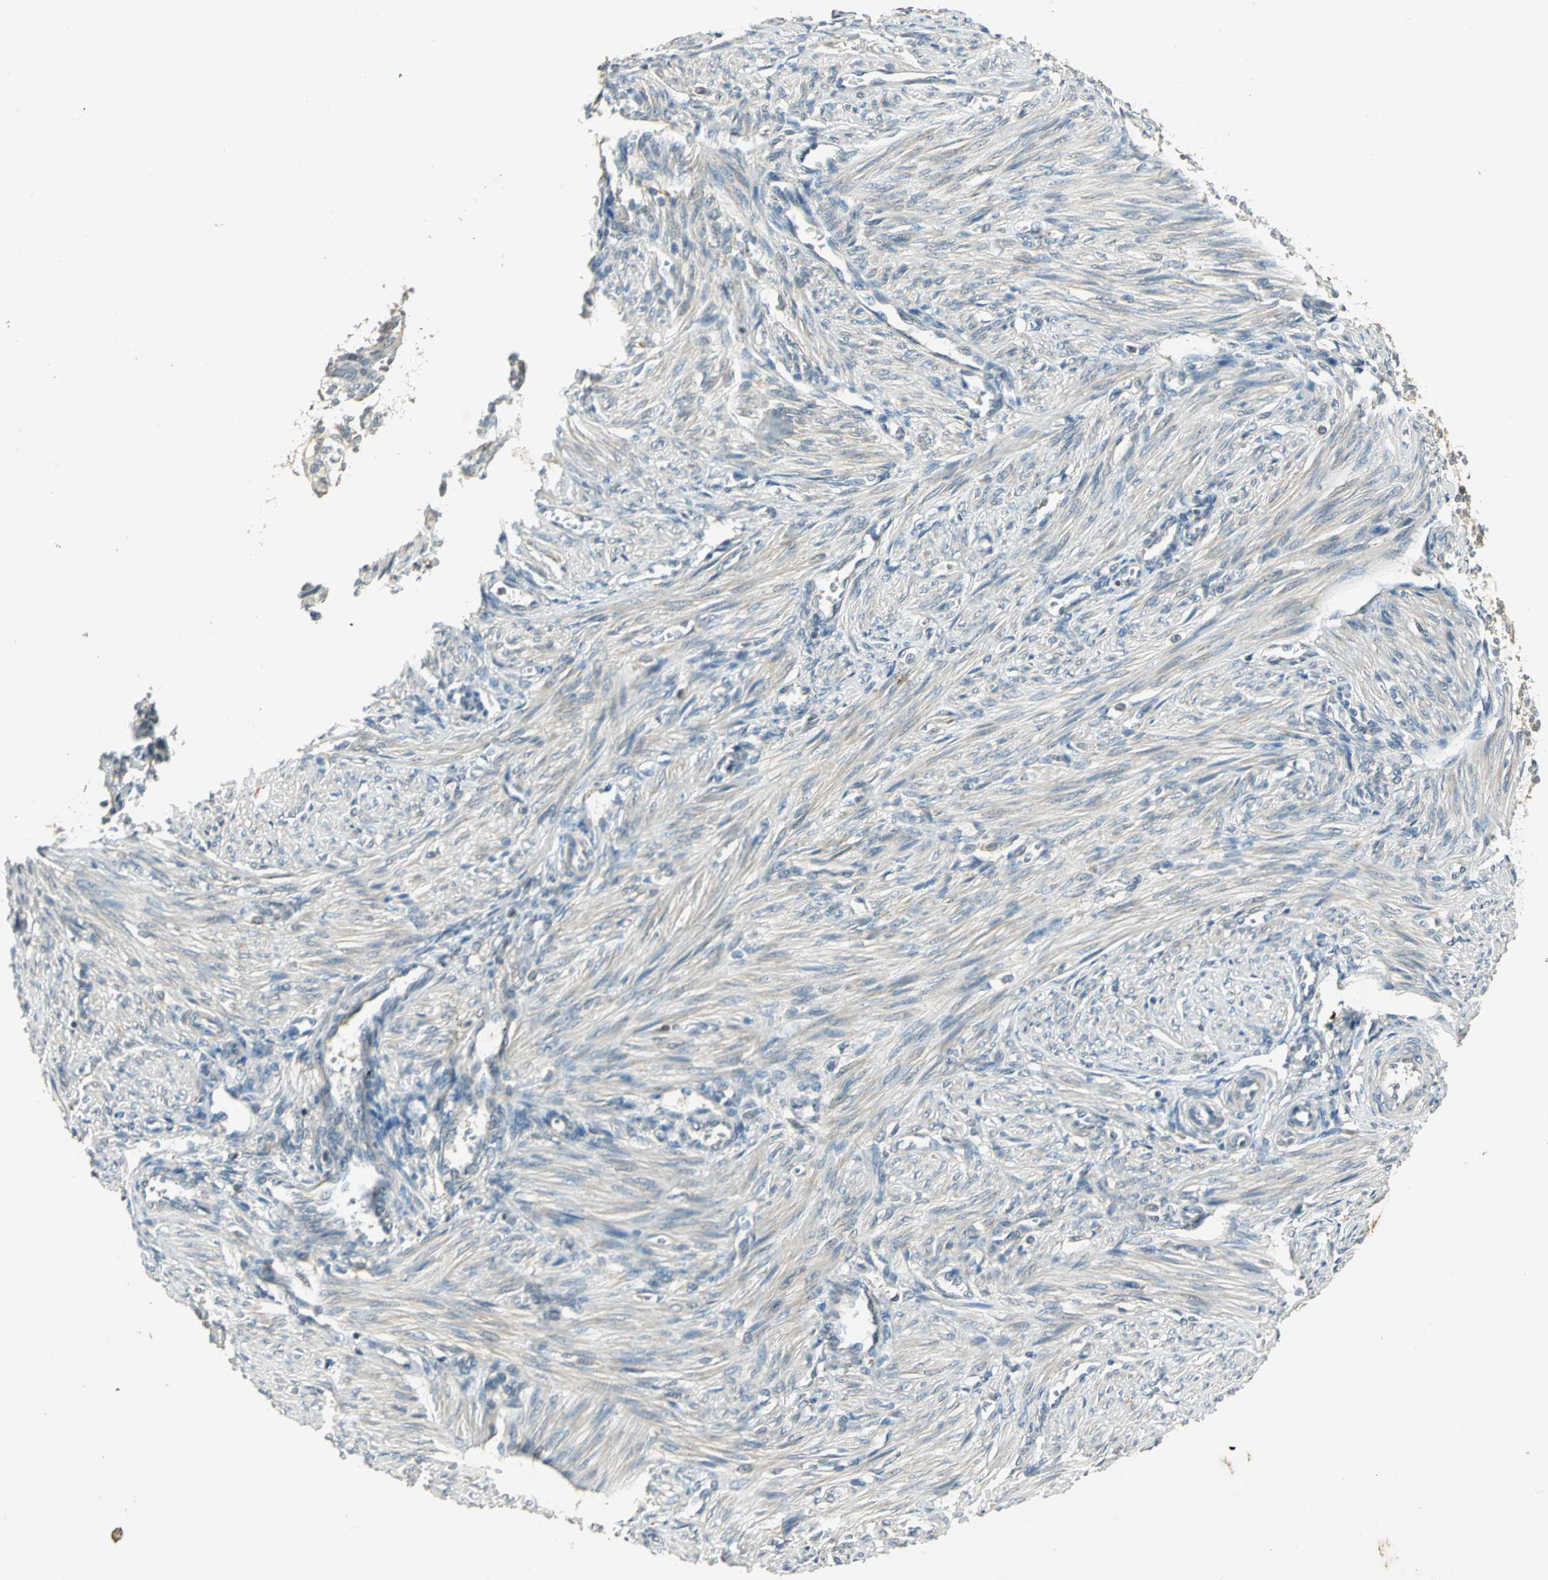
{"staining": {"intensity": "negative", "quantity": "none", "location": "none"}, "tissue": "endometrium", "cell_type": "Cells in endometrial stroma", "image_type": "normal", "snomed": [{"axis": "morphology", "description": "Normal tissue, NOS"}, {"axis": "topography", "description": "Endometrium"}], "caption": "A micrograph of endometrium stained for a protein demonstrates no brown staining in cells in endometrial stroma. (DAB (3,3'-diaminobenzidine) IHC visualized using brightfield microscopy, high magnification).", "gene": "BIRC2", "patient": {"sex": "female", "age": 27}}